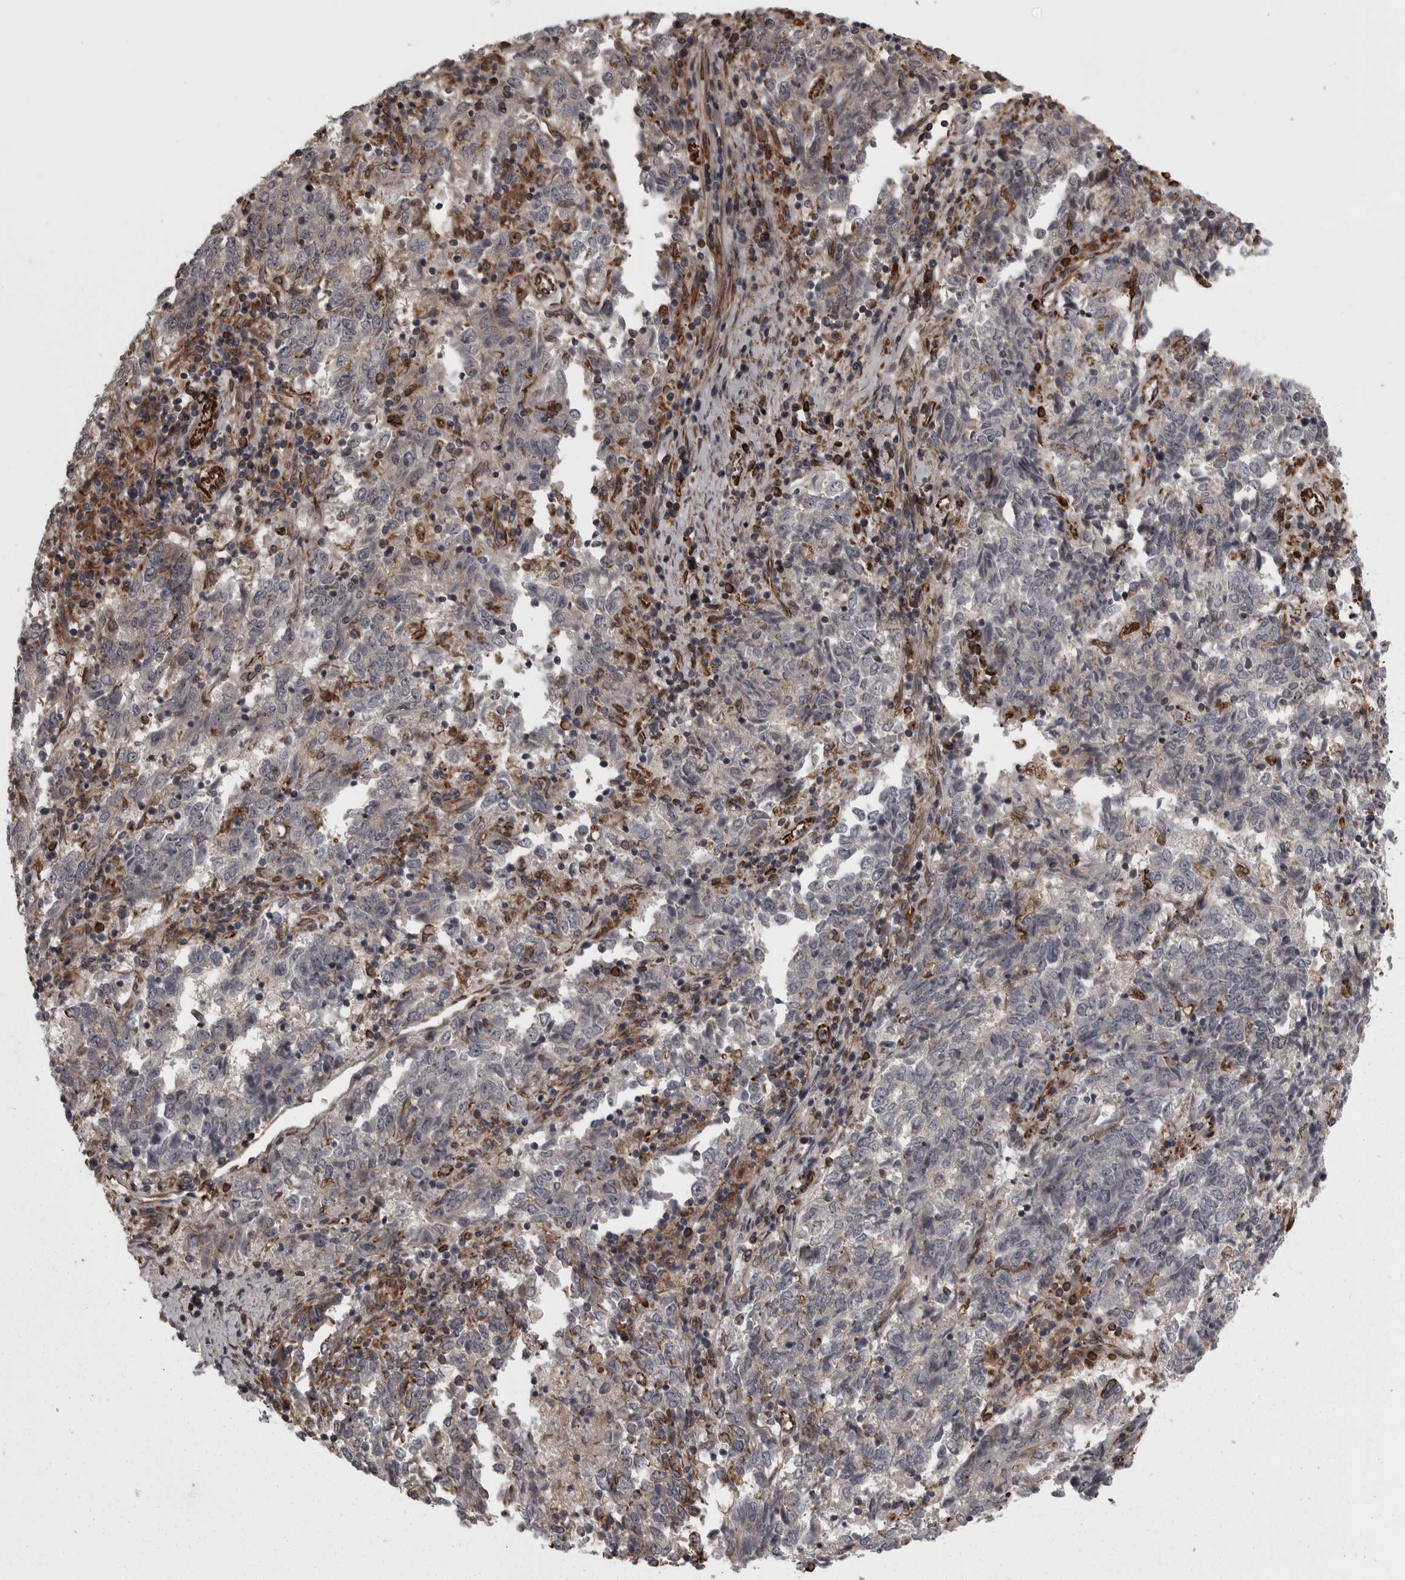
{"staining": {"intensity": "negative", "quantity": "none", "location": "none"}, "tissue": "endometrial cancer", "cell_type": "Tumor cells", "image_type": "cancer", "snomed": [{"axis": "morphology", "description": "Adenocarcinoma, NOS"}, {"axis": "topography", "description": "Endometrium"}], "caption": "Tumor cells show no significant staining in adenocarcinoma (endometrial).", "gene": "FAAP100", "patient": {"sex": "female", "age": 80}}